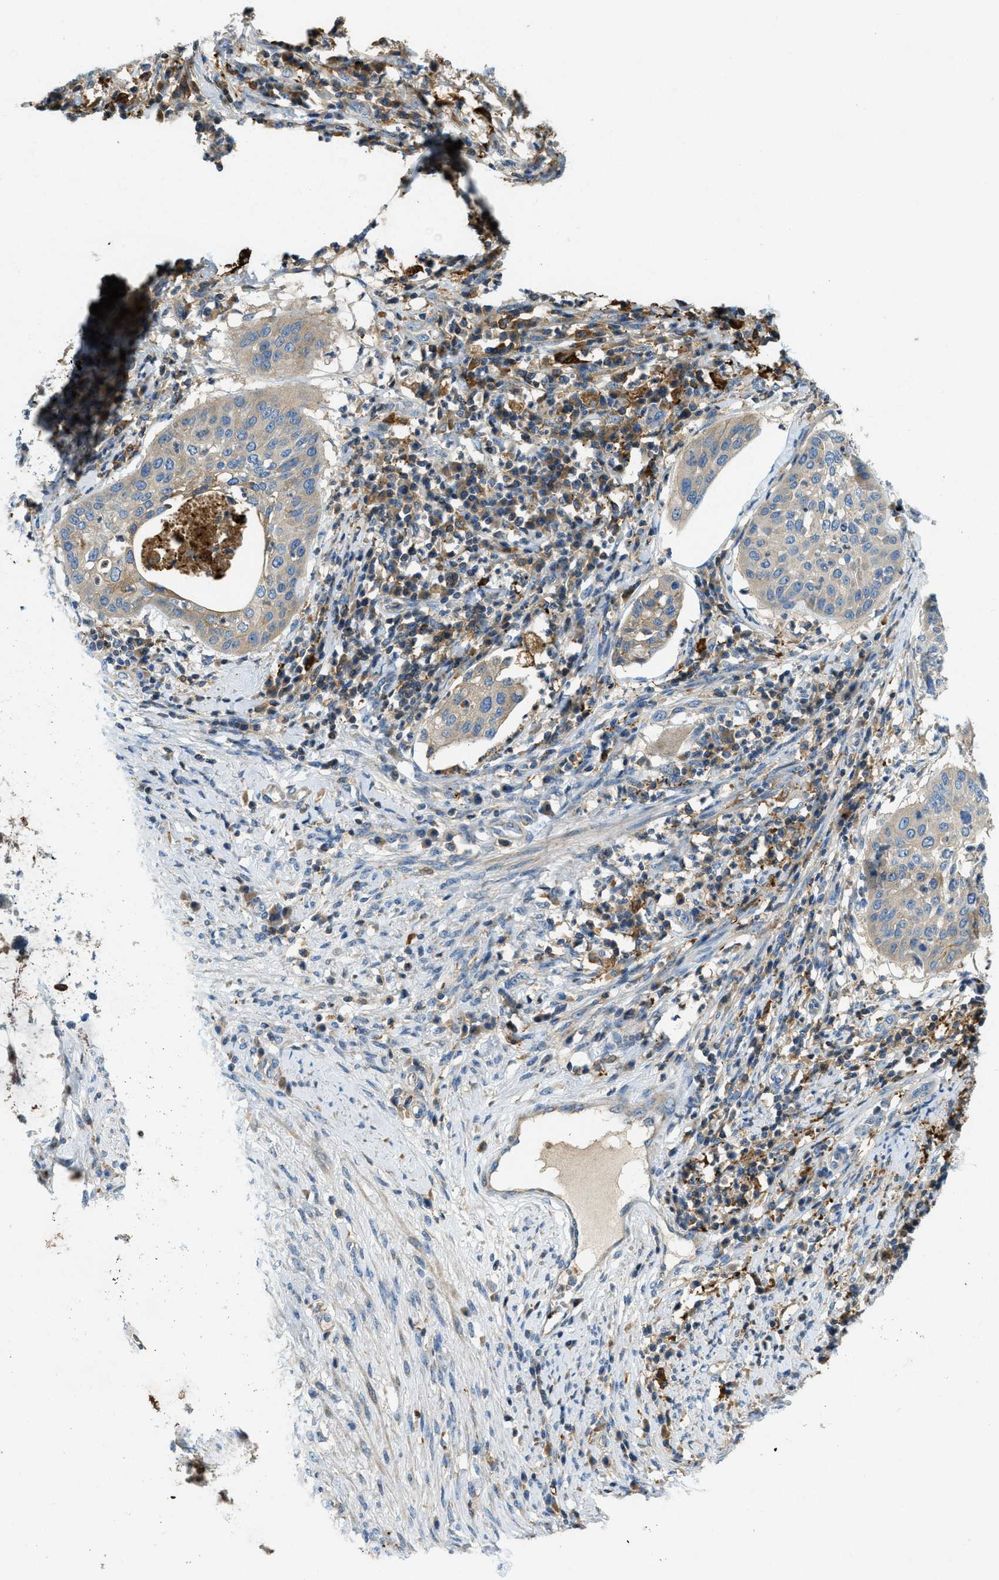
{"staining": {"intensity": "weak", "quantity": "25%-75%", "location": "cytoplasmic/membranous"}, "tissue": "cervical cancer", "cell_type": "Tumor cells", "image_type": "cancer", "snomed": [{"axis": "morphology", "description": "Normal tissue, NOS"}, {"axis": "morphology", "description": "Squamous cell carcinoma, NOS"}, {"axis": "topography", "description": "Cervix"}], "caption": "Human cervical squamous cell carcinoma stained with a protein marker displays weak staining in tumor cells.", "gene": "RFFL", "patient": {"sex": "female", "age": 39}}